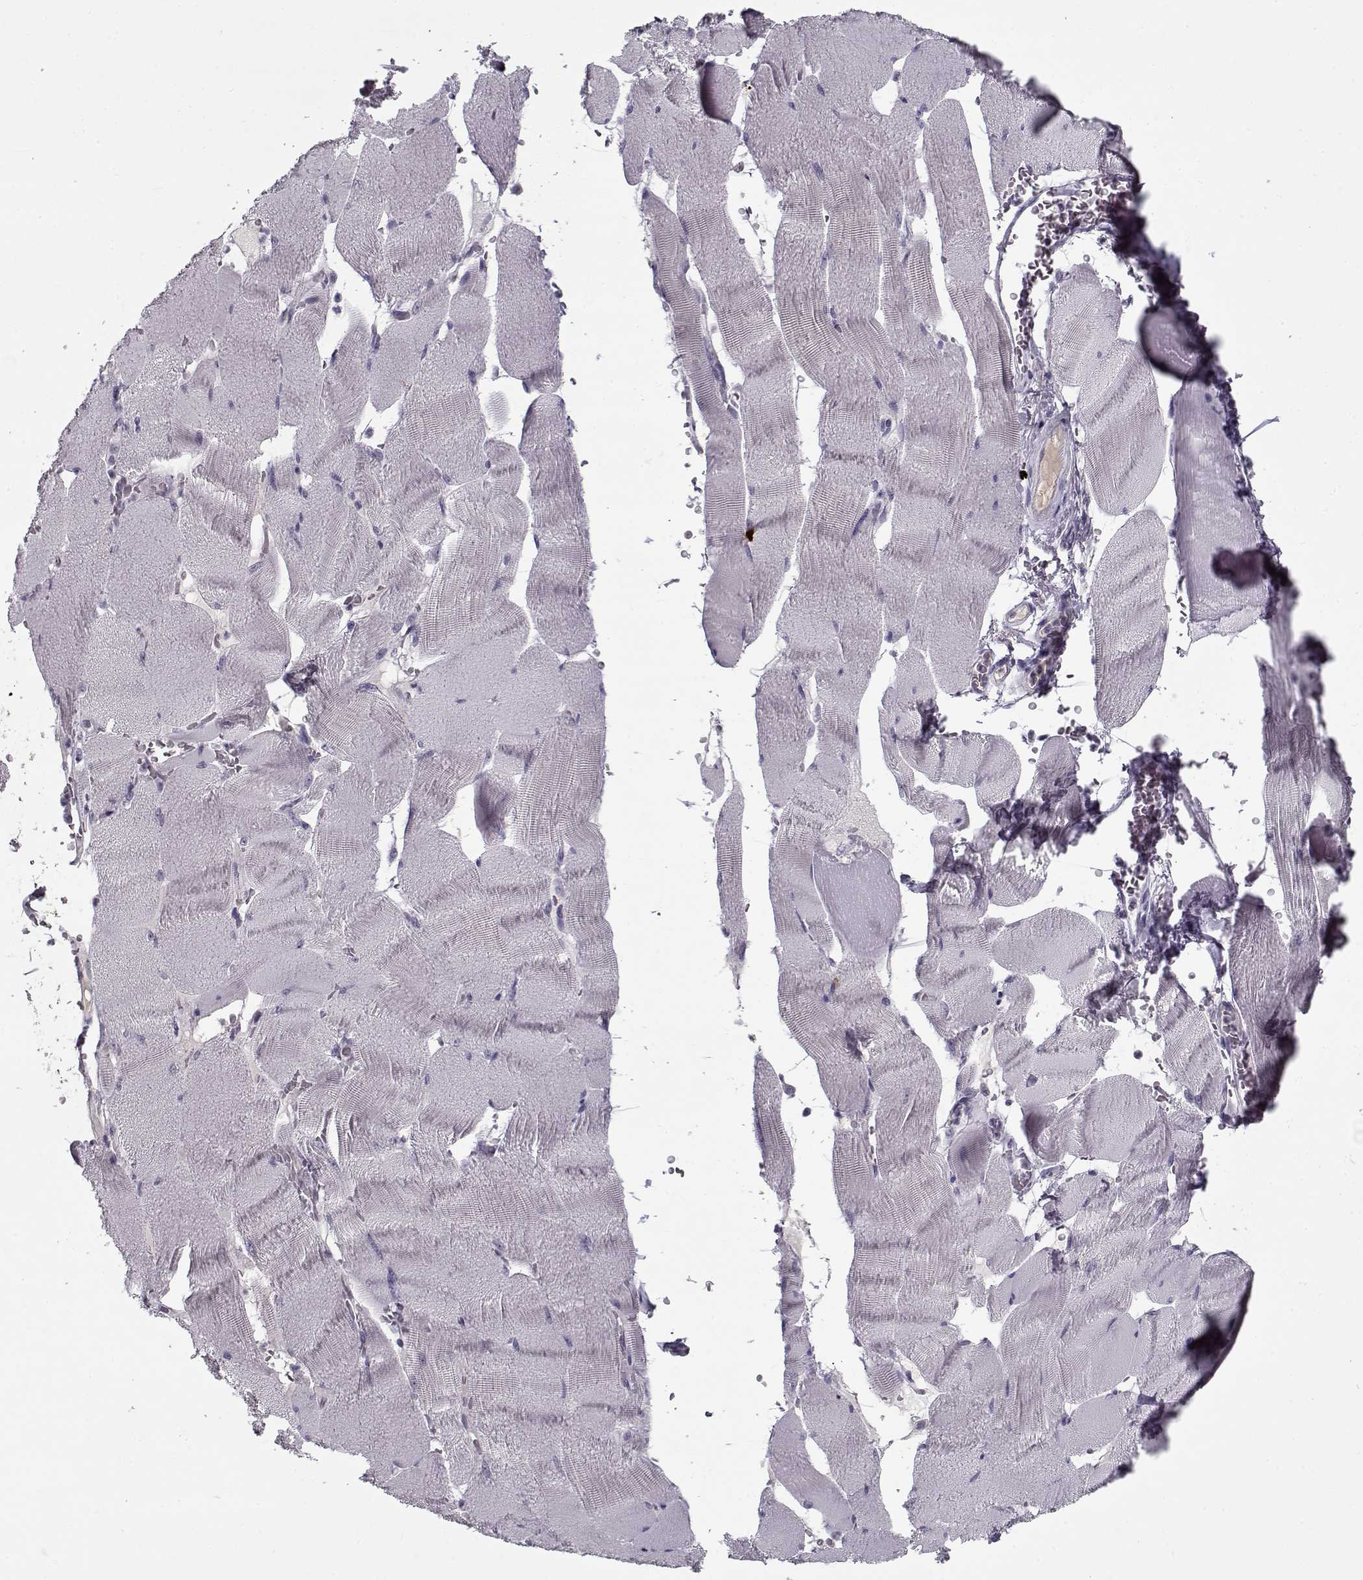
{"staining": {"intensity": "negative", "quantity": "none", "location": "none"}, "tissue": "skeletal muscle", "cell_type": "Myocytes", "image_type": "normal", "snomed": [{"axis": "morphology", "description": "Normal tissue, NOS"}, {"axis": "topography", "description": "Skeletal muscle"}], "caption": "This photomicrograph is of benign skeletal muscle stained with IHC to label a protein in brown with the nuclei are counter-stained blue. There is no positivity in myocytes. (DAB immunohistochemistry (IHC), high magnification).", "gene": "SPACA9", "patient": {"sex": "male", "age": 56}}